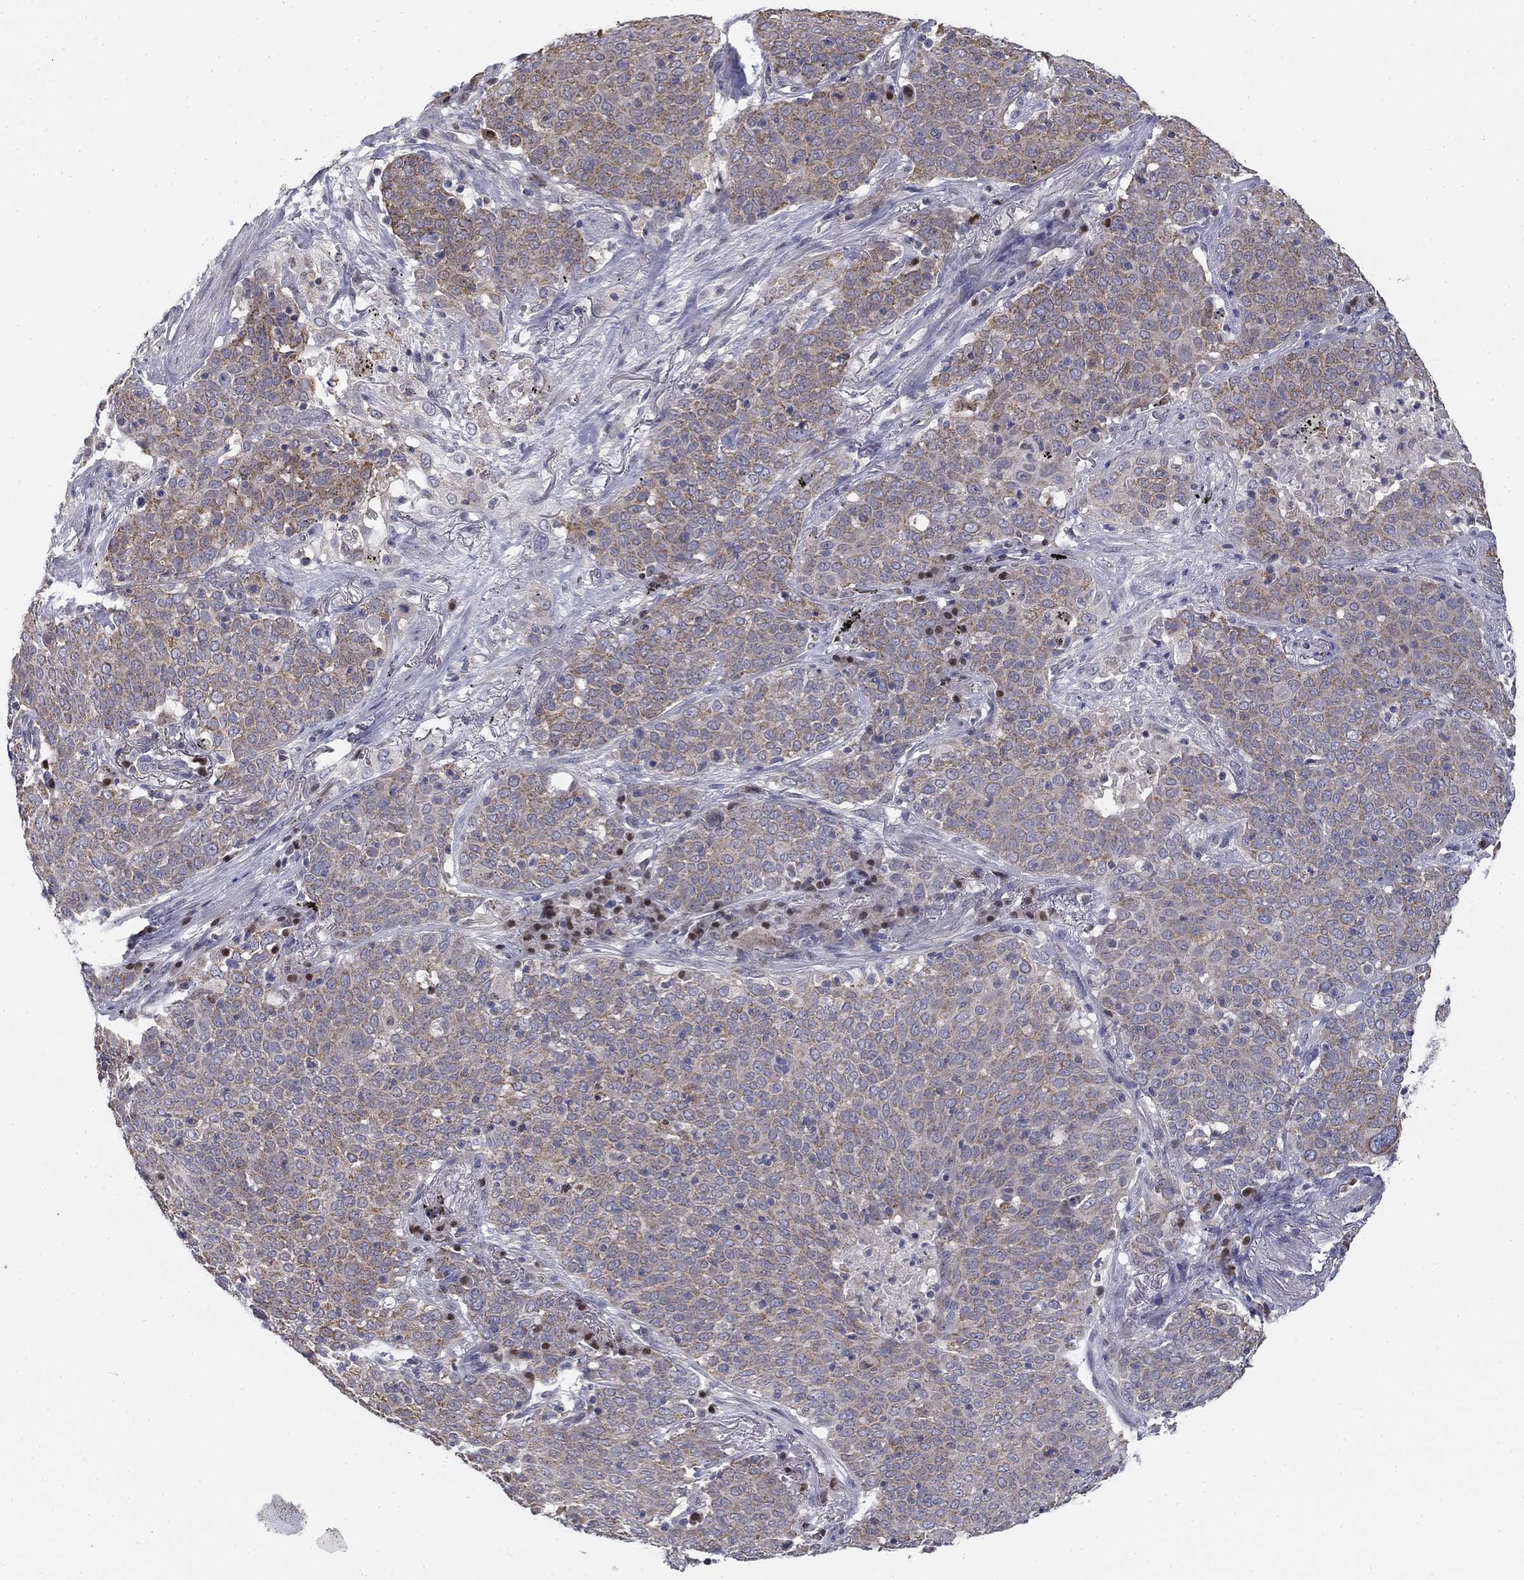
{"staining": {"intensity": "weak", "quantity": "<25%", "location": "cytoplasmic/membranous"}, "tissue": "lung cancer", "cell_type": "Tumor cells", "image_type": "cancer", "snomed": [{"axis": "morphology", "description": "Squamous cell carcinoma, NOS"}, {"axis": "topography", "description": "Lung"}], "caption": "A high-resolution micrograph shows IHC staining of lung cancer, which shows no significant positivity in tumor cells.", "gene": "SLC2A9", "patient": {"sex": "male", "age": 82}}